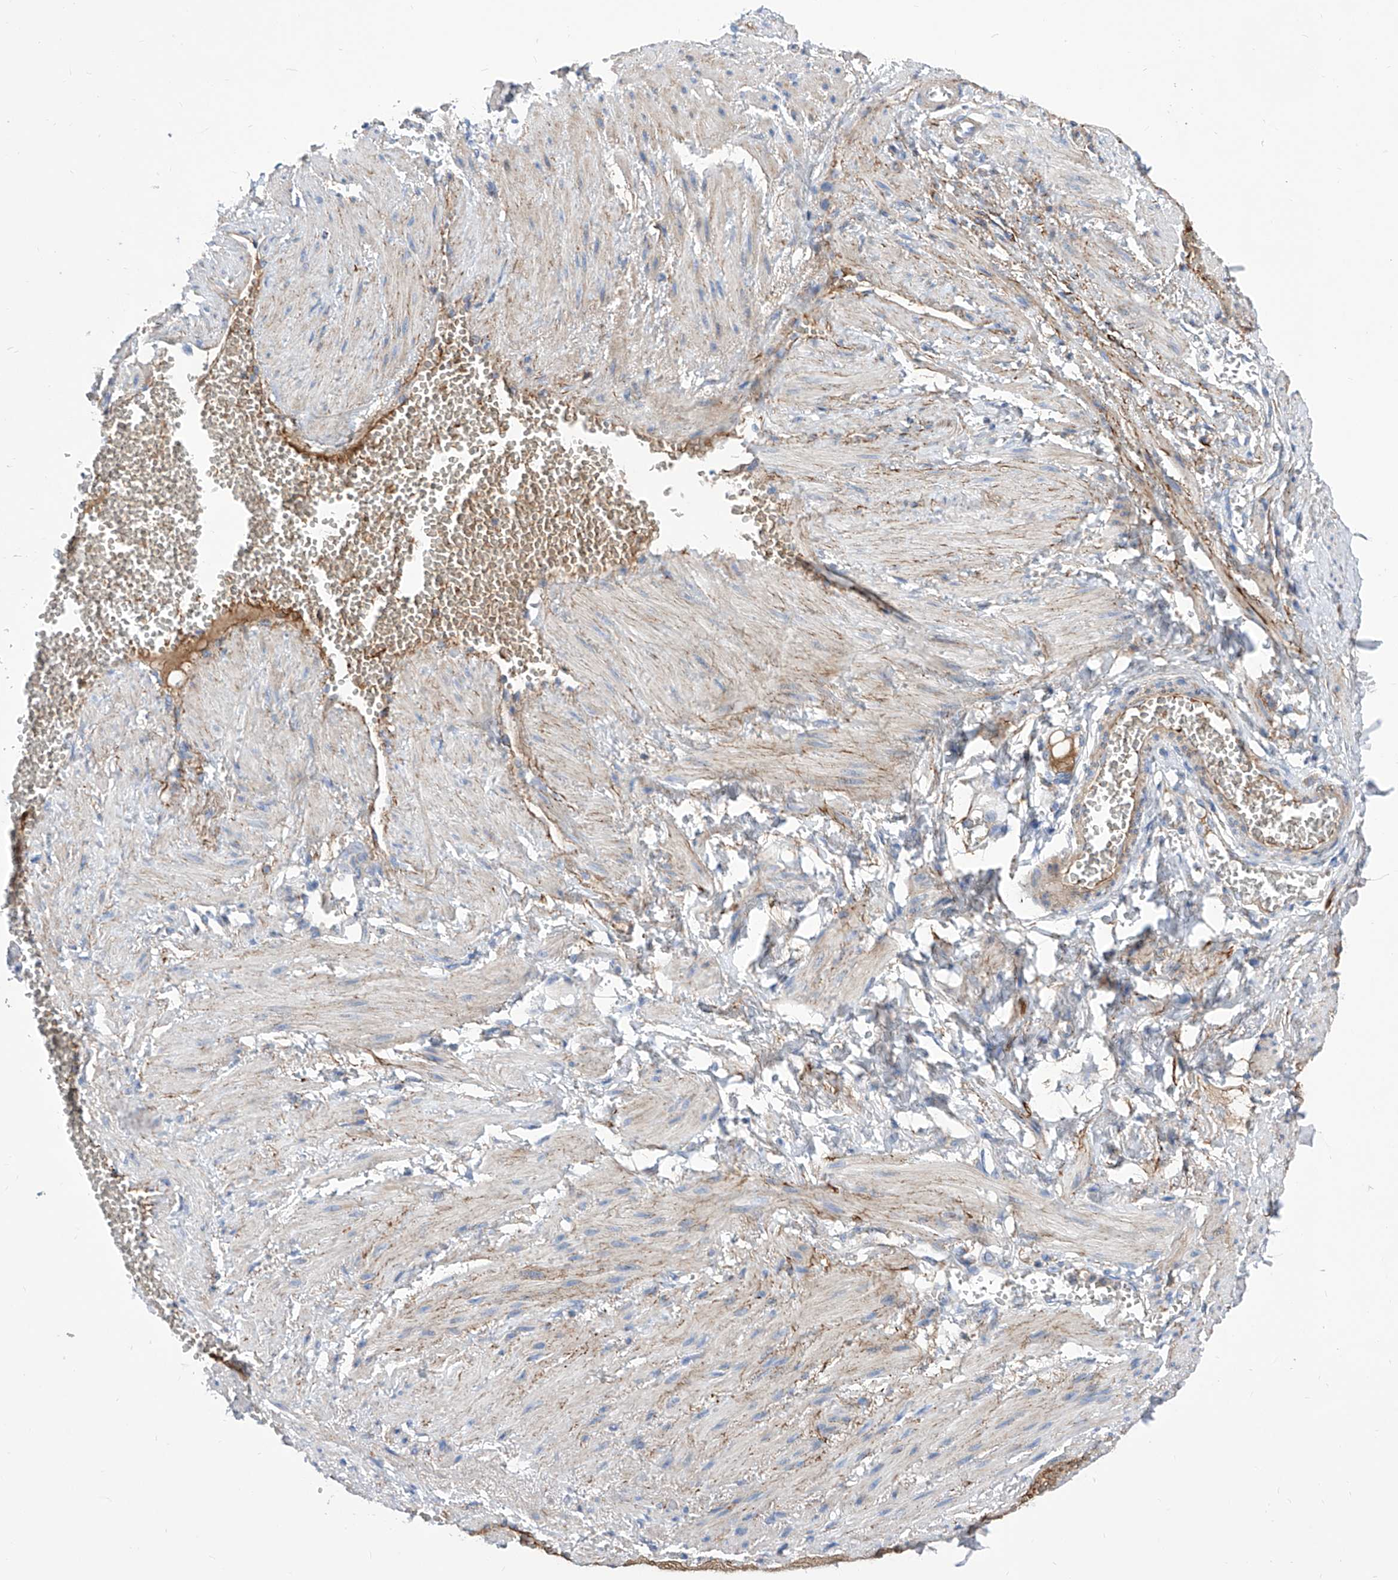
{"staining": {"intensity": "negative", "quantity": "none", "location": "none"}, "tissue": "soft tissue", "cell_type": "Chondrocytes", "image_type": "normal", "snomed": [{"axis": "morphology", "description": "Normal tissue, NOS"}, {"axis": "topography", "description": "Smooth muscle"}, {"axis": "topography", "description": "Peripheral nerve tissue"}], "caption": "Histopathology image shows no significant protein positivity in chondrocytes of unremarkable soft tissue.", "gene": "SRBD1", "patient": {"sex": "female", "age": 39}}